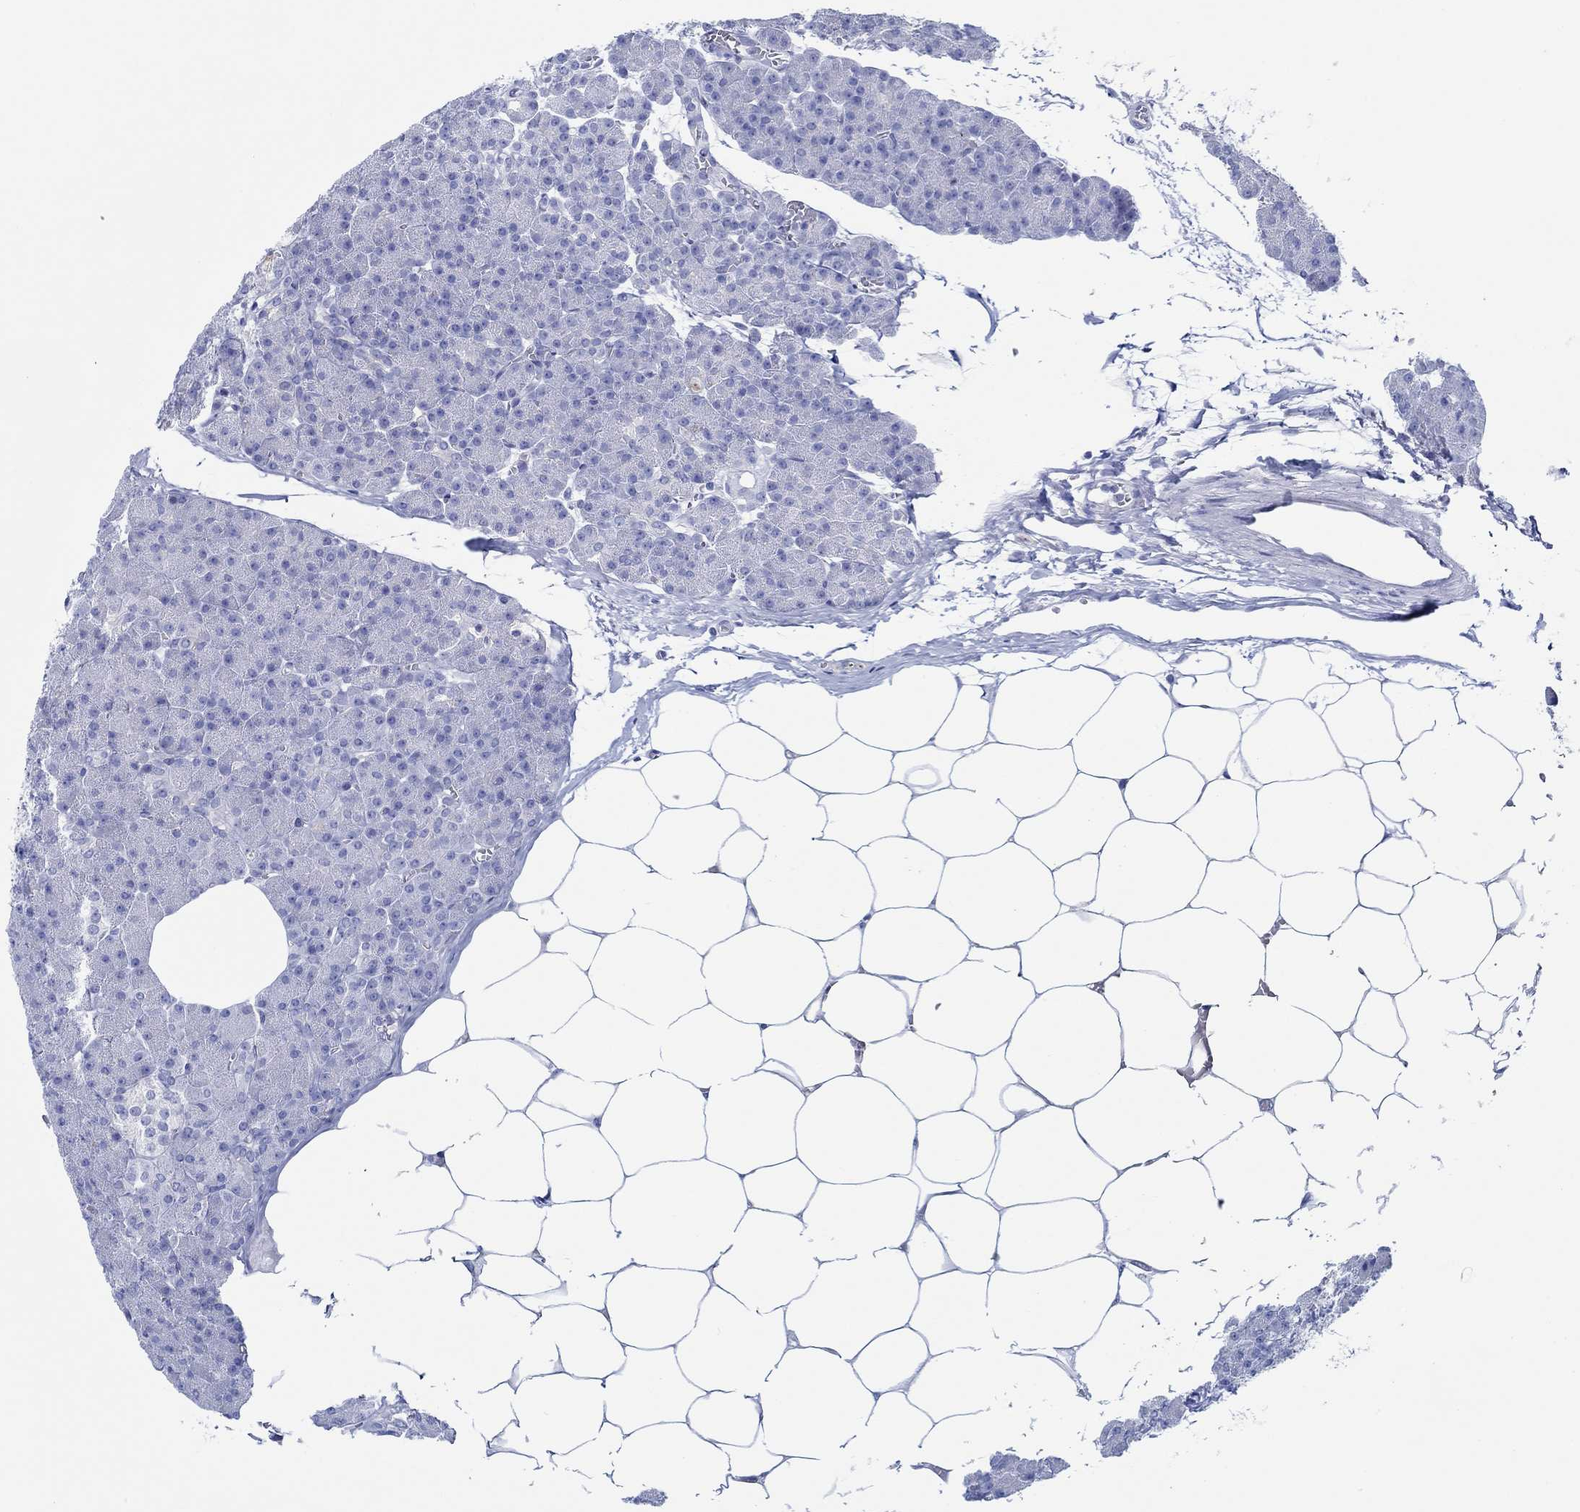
{"staining": {"intensity": "negative", "quantity": "none", "location": "none"}, "tissue": "pancreas", "cell_type": "Exocrine glandular cells", "image_type": "normal", "snomed": [{"axis": "morphology", "description": "Normal tissue, NOS"}, {"axis": "topography", "description": "Pancreas"}], "caption": "IHC image of unremarkable pancreas stained for a protein (brown), which exhibits no expression in exocrine glandular cells. (Immunohistochemistry (ihc), brightfield microscopy, high magnification).", "gene": "IGFBP6", "patient": {"sex": "female", "age": 45}}